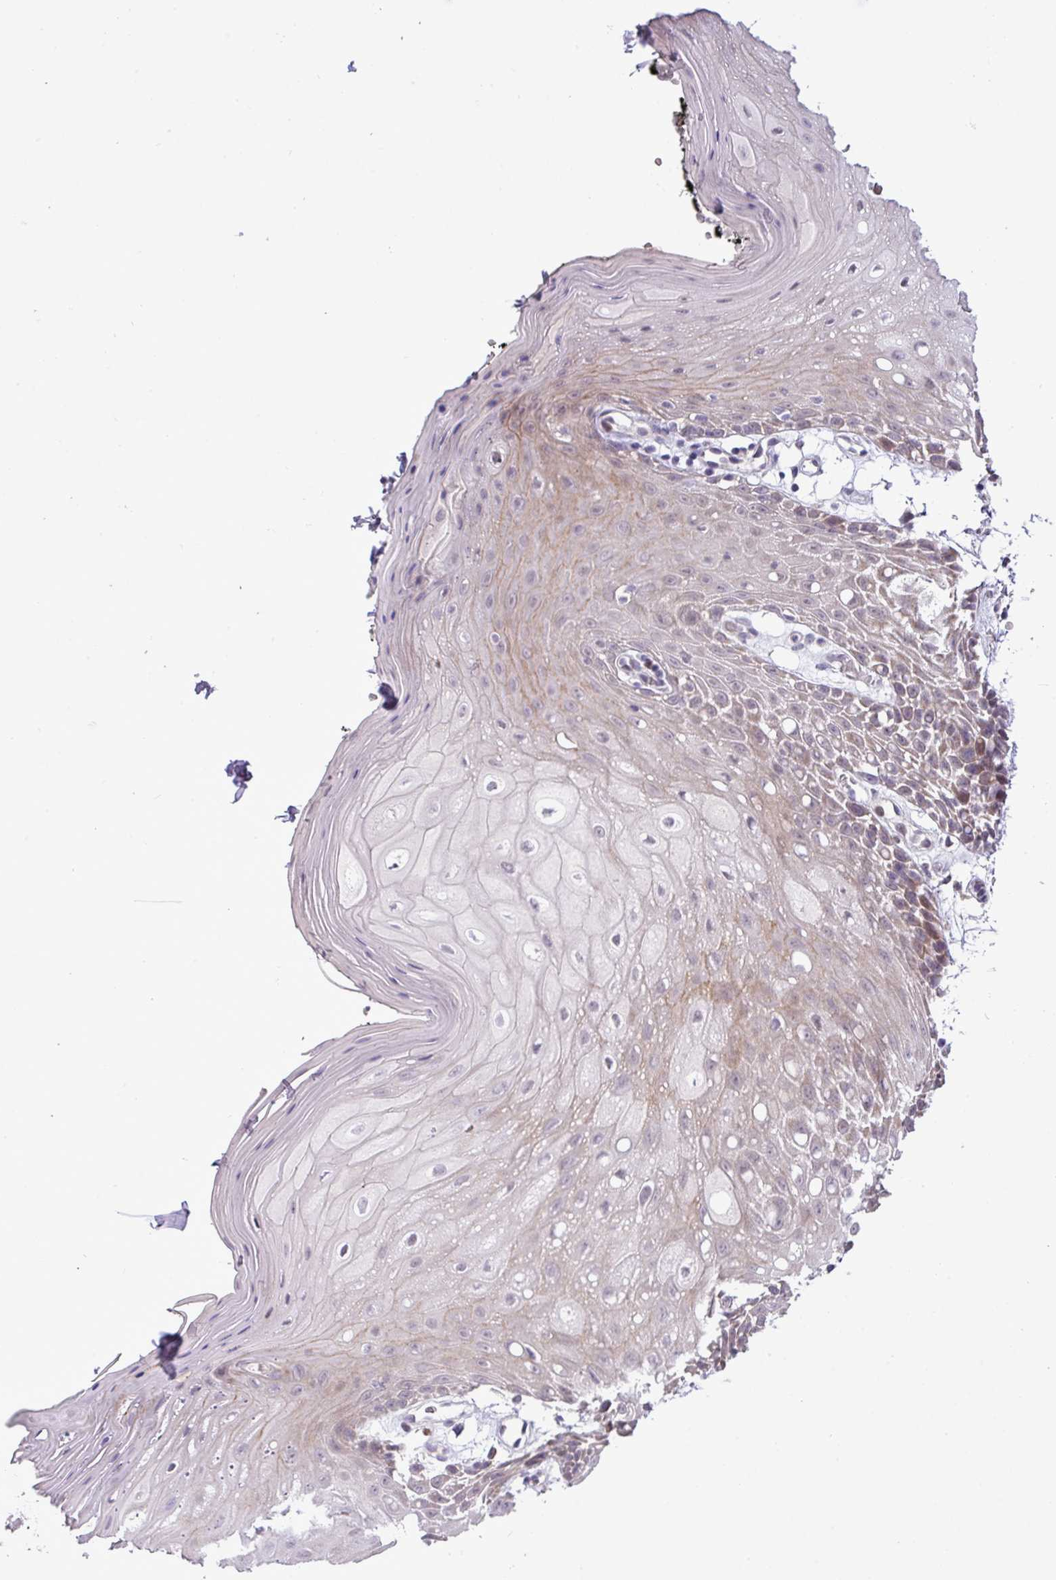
{"staining": {"intensity": "moderate", "quantity": "<25%", "location": "cytoplasmic/membranous"}, "tissue": "oral mucosa", "cell_type": "Squamous epithelial cells", "image_type": "normal", "snomed": [{"axis": "morphology", "description": "Normal tissue, NOS"}, {"axis": "topography", "description": "Oral tissue"}, {"axis": "topography", "description": "Tounge, NOS"}], "caption": "Immunohistochemistry (IHC) photomicrograph of normal oral mucosa: oral mucosa stained using immunohistochemistry (IHC) shows low levels of moderate protein expression localized specifically in the cytoplasmic/membranous of squamous epithelial cells, appearing as a cytoplasmic/membranous brown color.", "gene": "RIPPLY1", "patient": {"sex": "female", "age": 59}}